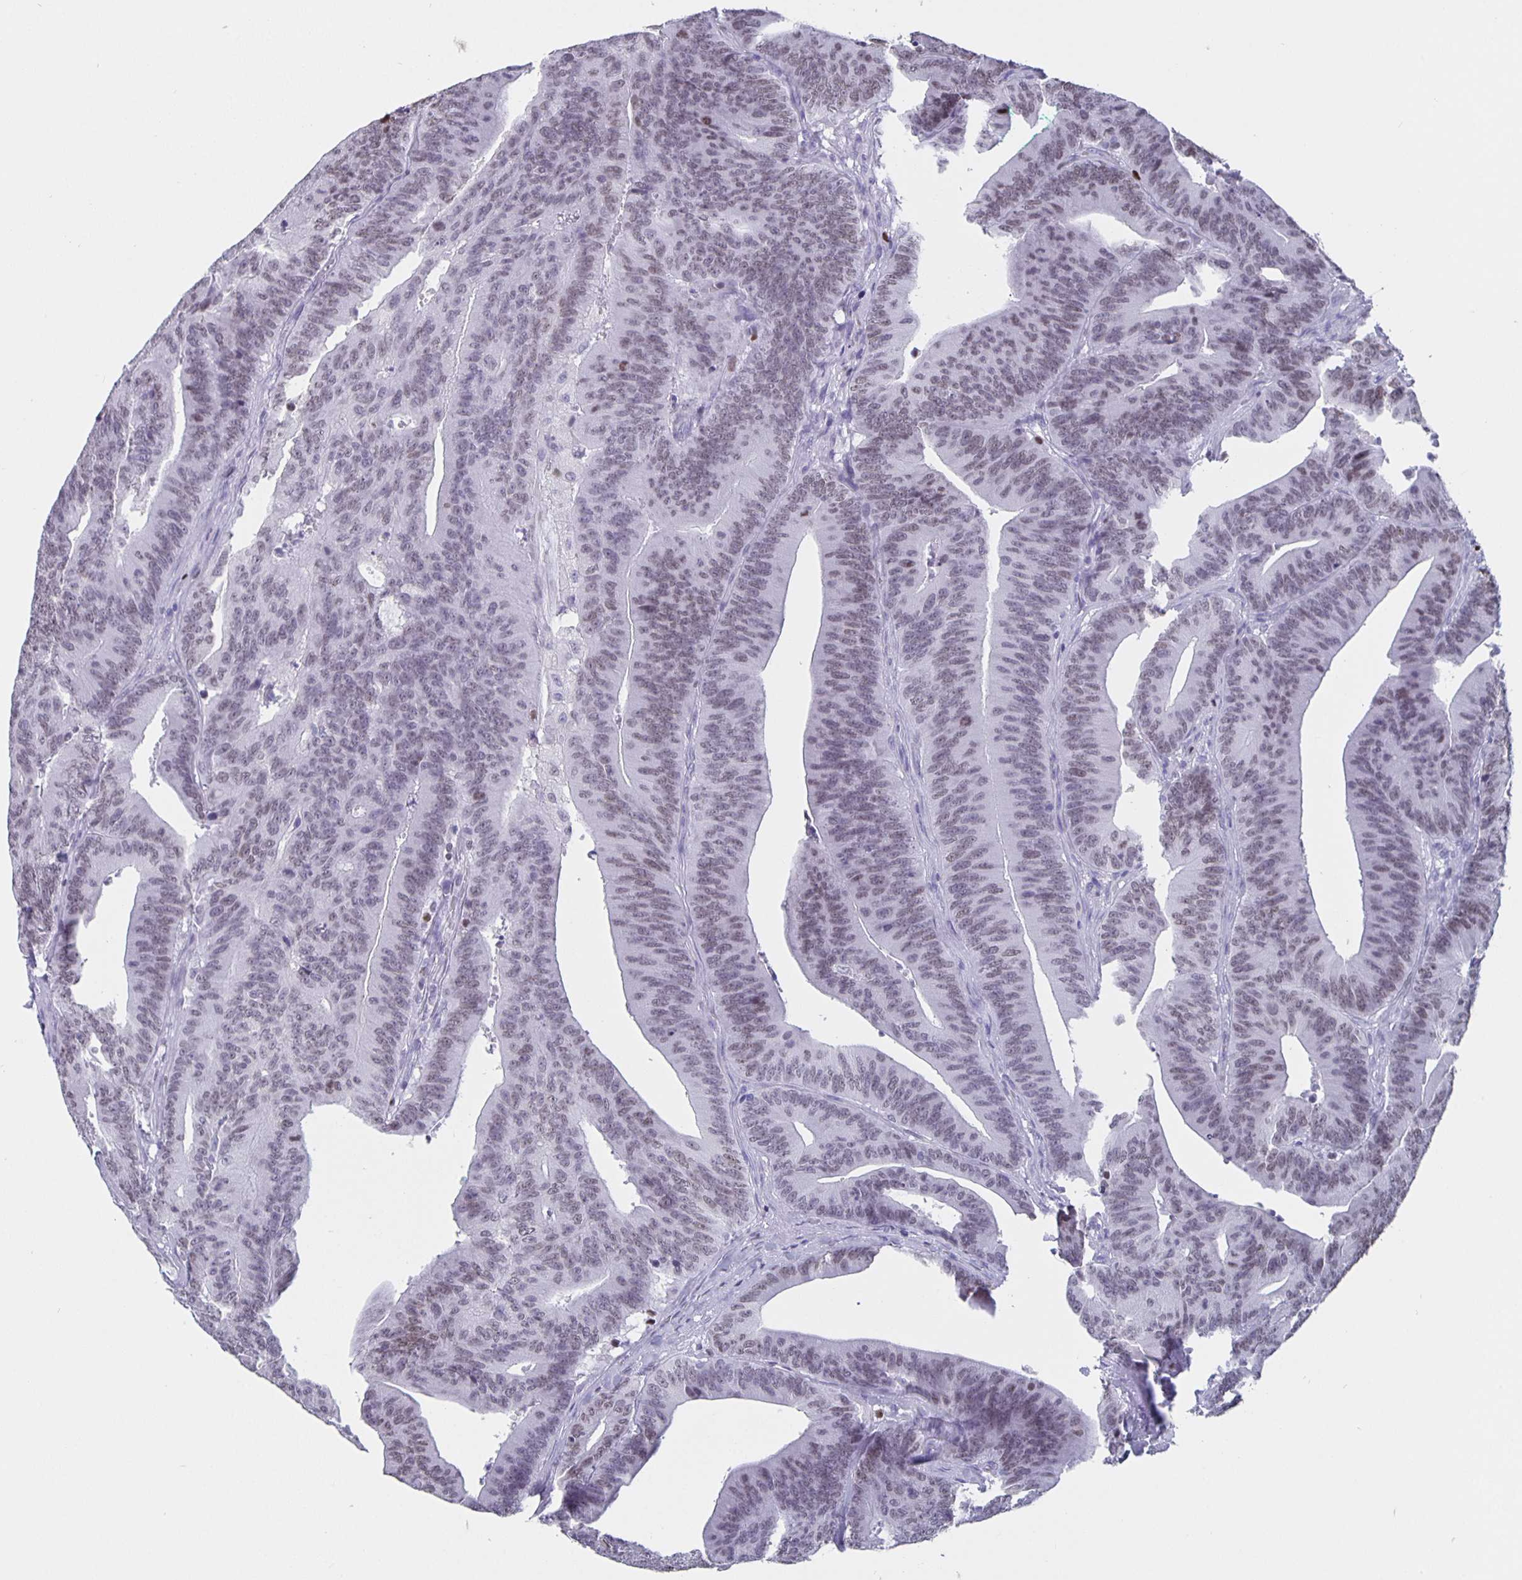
{"staining": {"intensity": "moderate", "quantity": "25%-75%", "location": "nuclear"}, "tissue": "colorectal cancer", "cell_type": "Tumor cells", "image_type": "cancer", "snomed": [{"axis": "morphology", "description": "Adenocarcinoma, NOS"}, {"axis": "topography", "description": "Colon"}], "caption": "Immunohistochemistry photomicrograph of human colorectal cancer (adenocarcinoma) stained for a protein (brown), which demonstrates medium levels of moderate nuclear positivity in about 25%-75% of tumor cells.", "gene": "SATB2", "patient": {"sex": "female", "age": 78}}